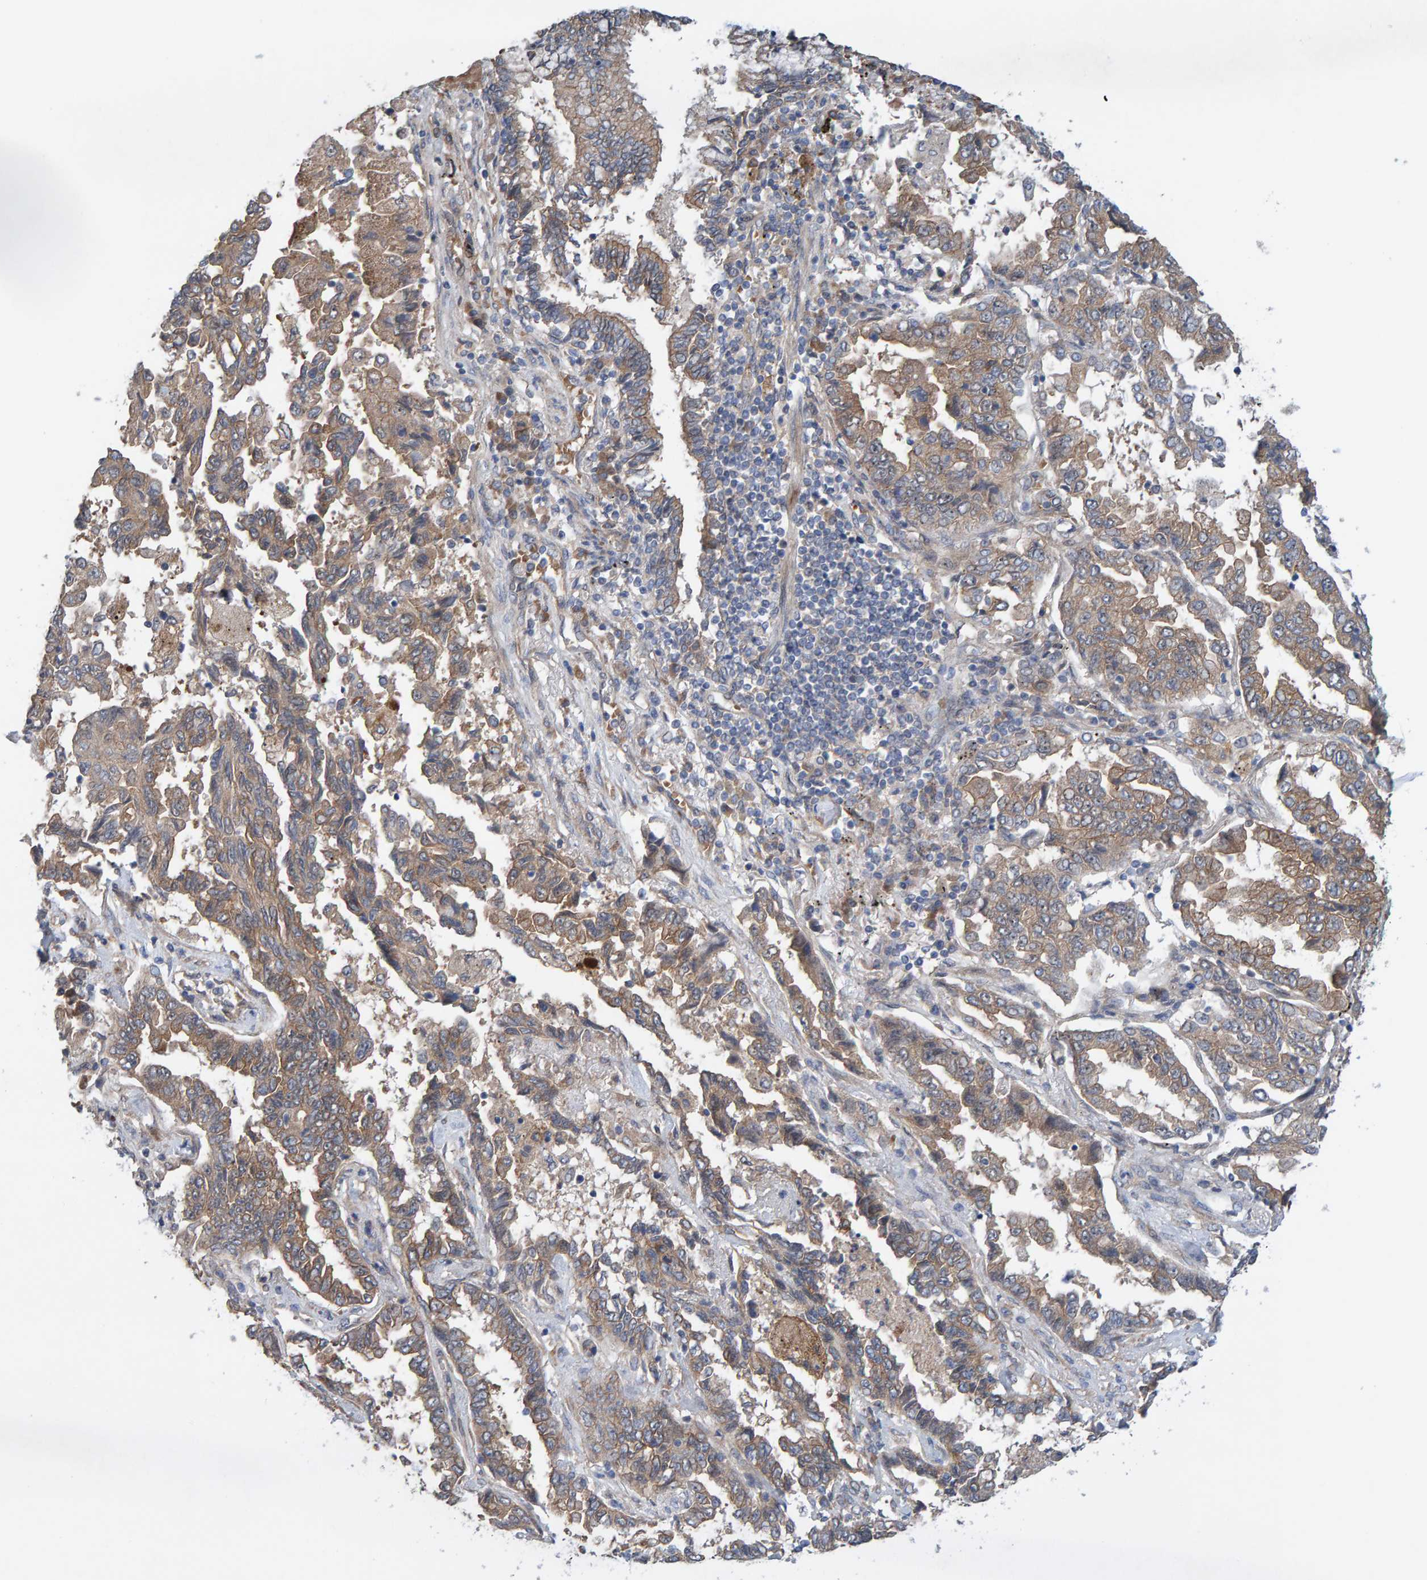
{"staining": {"intensity": "weak", "quantity": ">75%", "location": "cytoplasmic/membranous"}, "tissue": "lung cancer", "cell_type": "Tumor cells", "image_type": "cancer", "snomed": [{"axis": "morphology", "description": "Adenocarcinoma, NOS"}, {"axis": "topography", "description": "Lung"}], "caption": "Weak cytoplasmic/membranous staining for a protein is appreciated in approximately >75% of tumor cells of adenocarcinoma (lung) using immunohistochemistry.", "gene": "LRSAM1", "patient": {"sex": "female", "age": 51}}